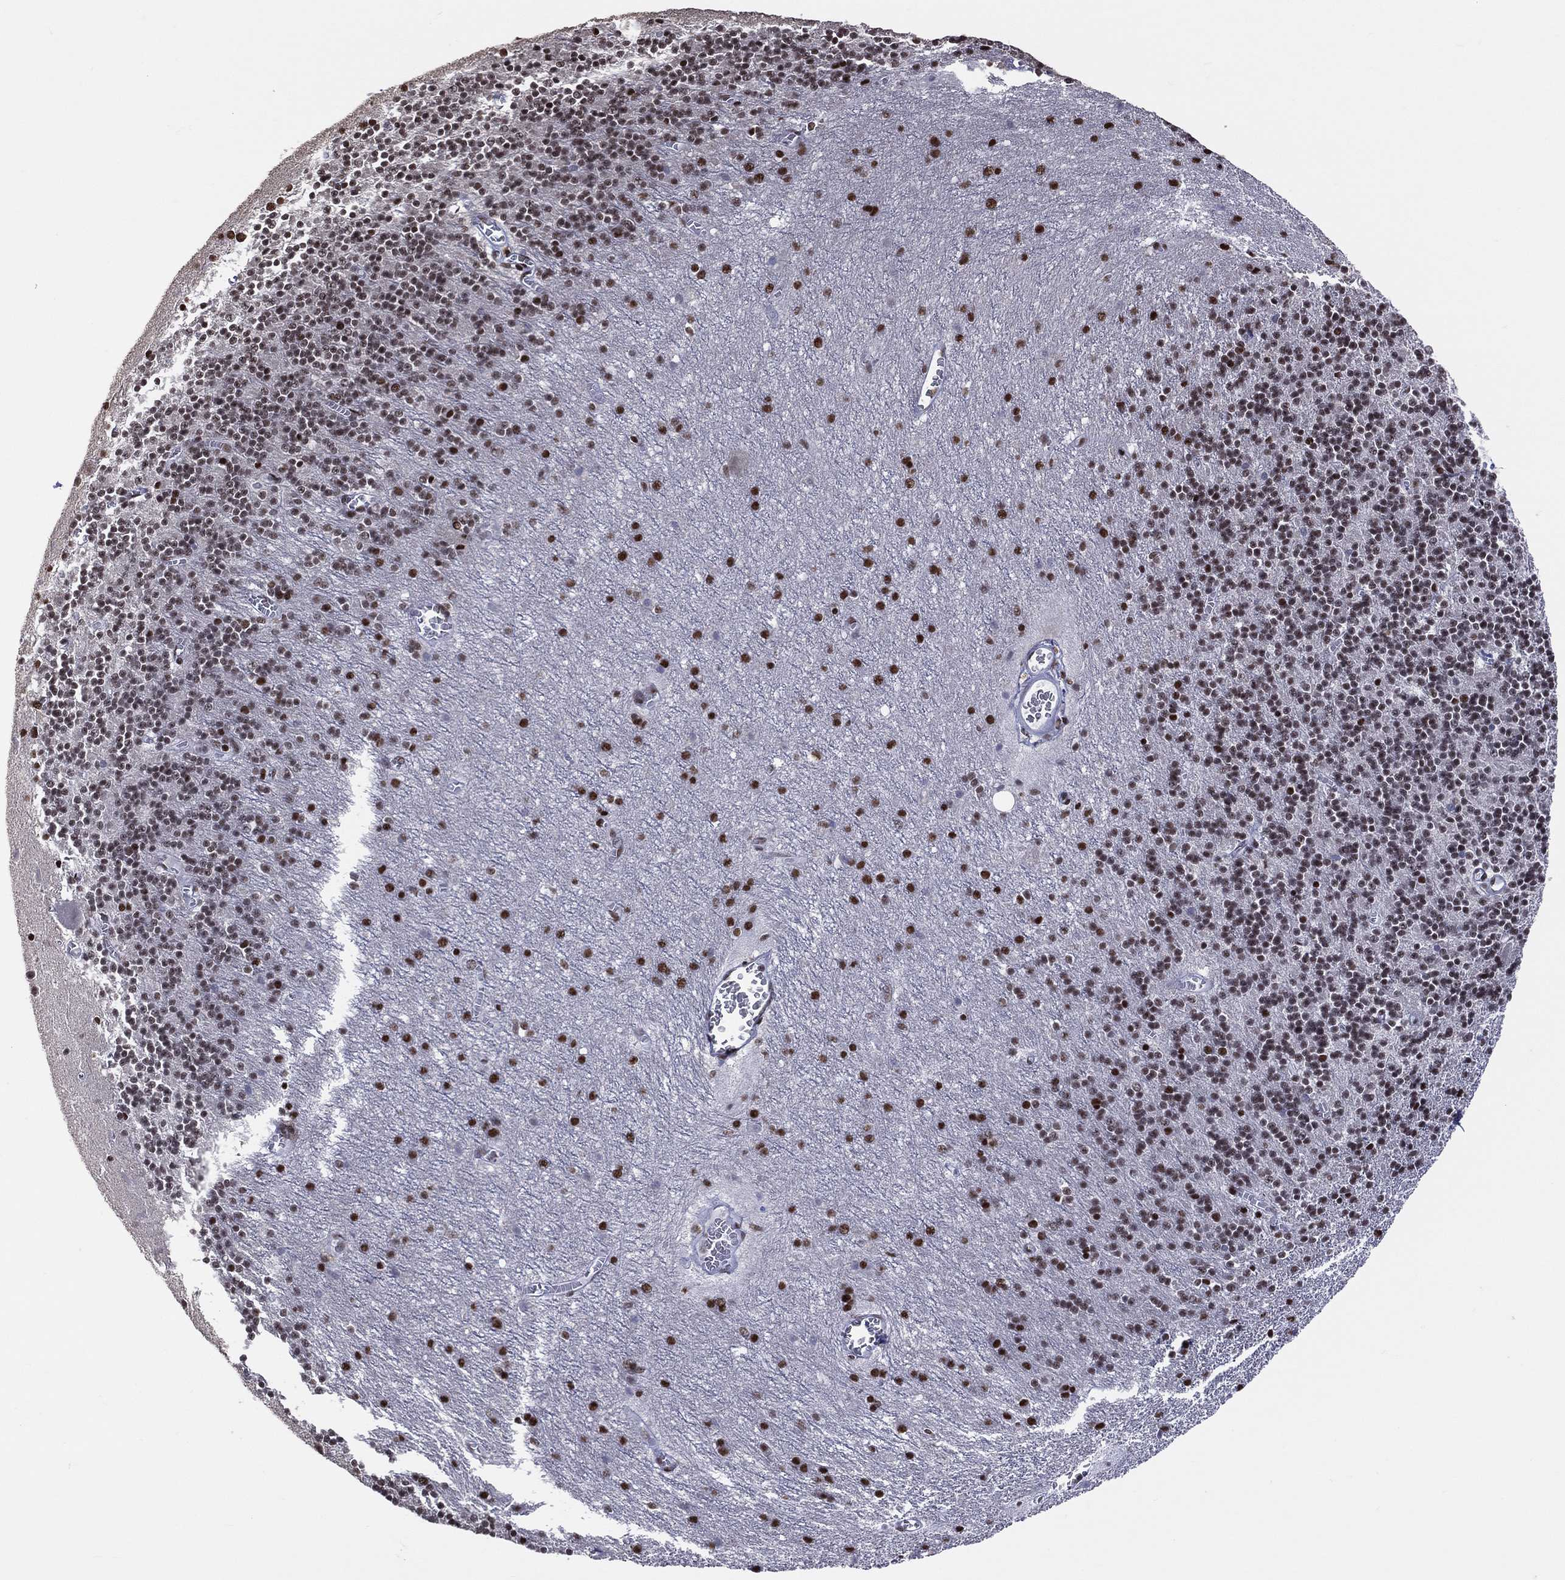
{"staining": {"intensity": "moderate", "quantity": "<25%", "location": "nuclear"}, "tissue": "cerebellum", "cell_type": "Cells in granular layer", "image_type": "normal", "snomed": [{"axis": "morphology", "description": "Normal tissue, NOS"}, {"axis": "topography", "description": "Cerebellum"}], "caption": "Cells in granular layer exhibit moderate nuclear staining in about <25% of cells in normal cerebellum.", "gene": "ZNF7", "patient": {"sex": "male", "age": 70}}